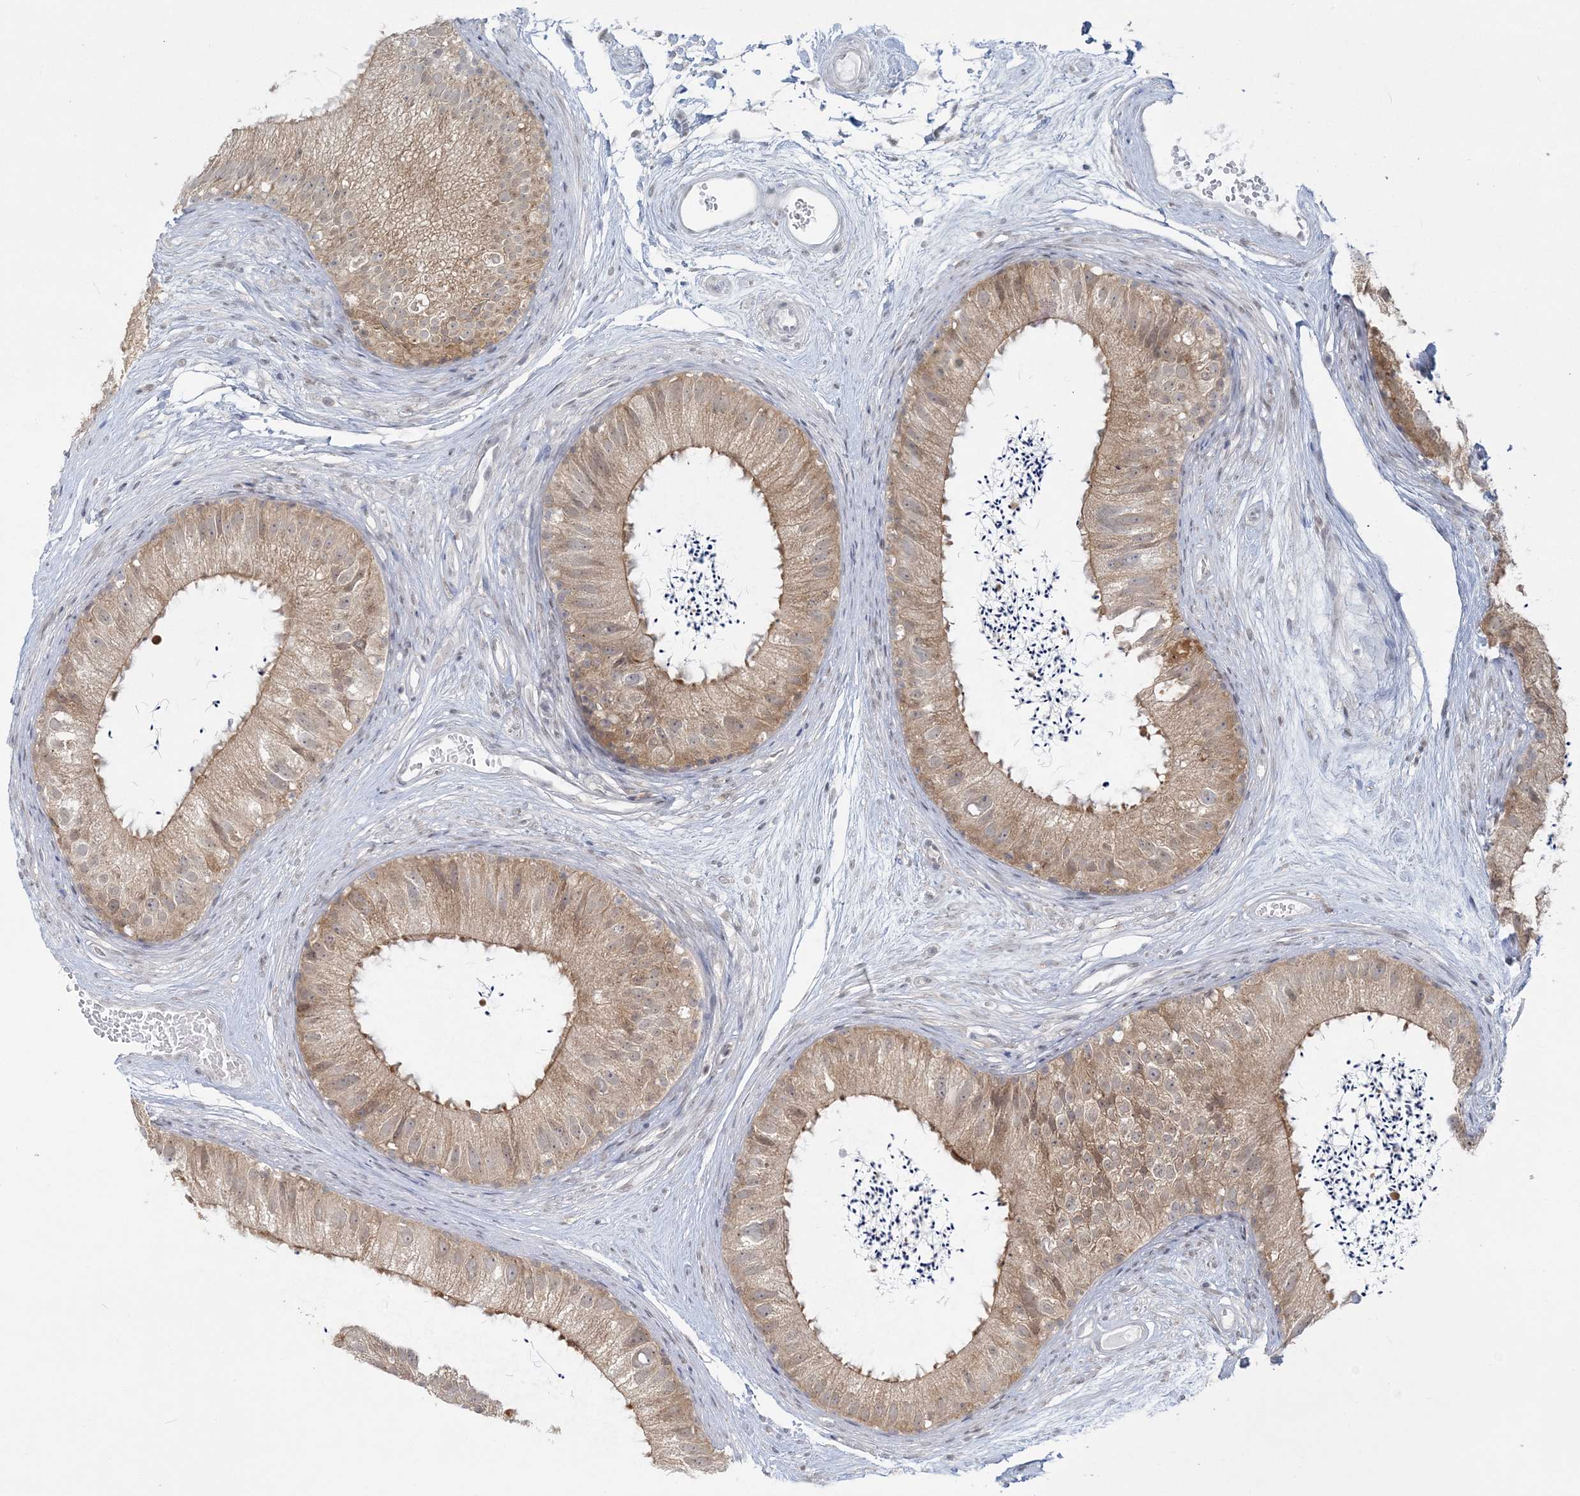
{"staining": {"intensity": "weak", "quantity": ">75%", "location": "cytoplasmic/membranous"}, "tissue": "epididymis", "cell_type": "Glandular cells", "image_type": "normal", "snomed": [{"axis": "morphology", "description": "Normal tissue, NOS"}, {"axis": "topography", "description": "Epididymis"}], "caption": "Immunohistochemistry (IHC) micrograph of unremarkable human epididymis stained for a protein (brown), which demonstrates low levels of weak cytoplasmic/membranous positivity in about >75% of glandular cells.", "gene": "ANKS1A", "patient": {"sex": "male", "age": 77}}